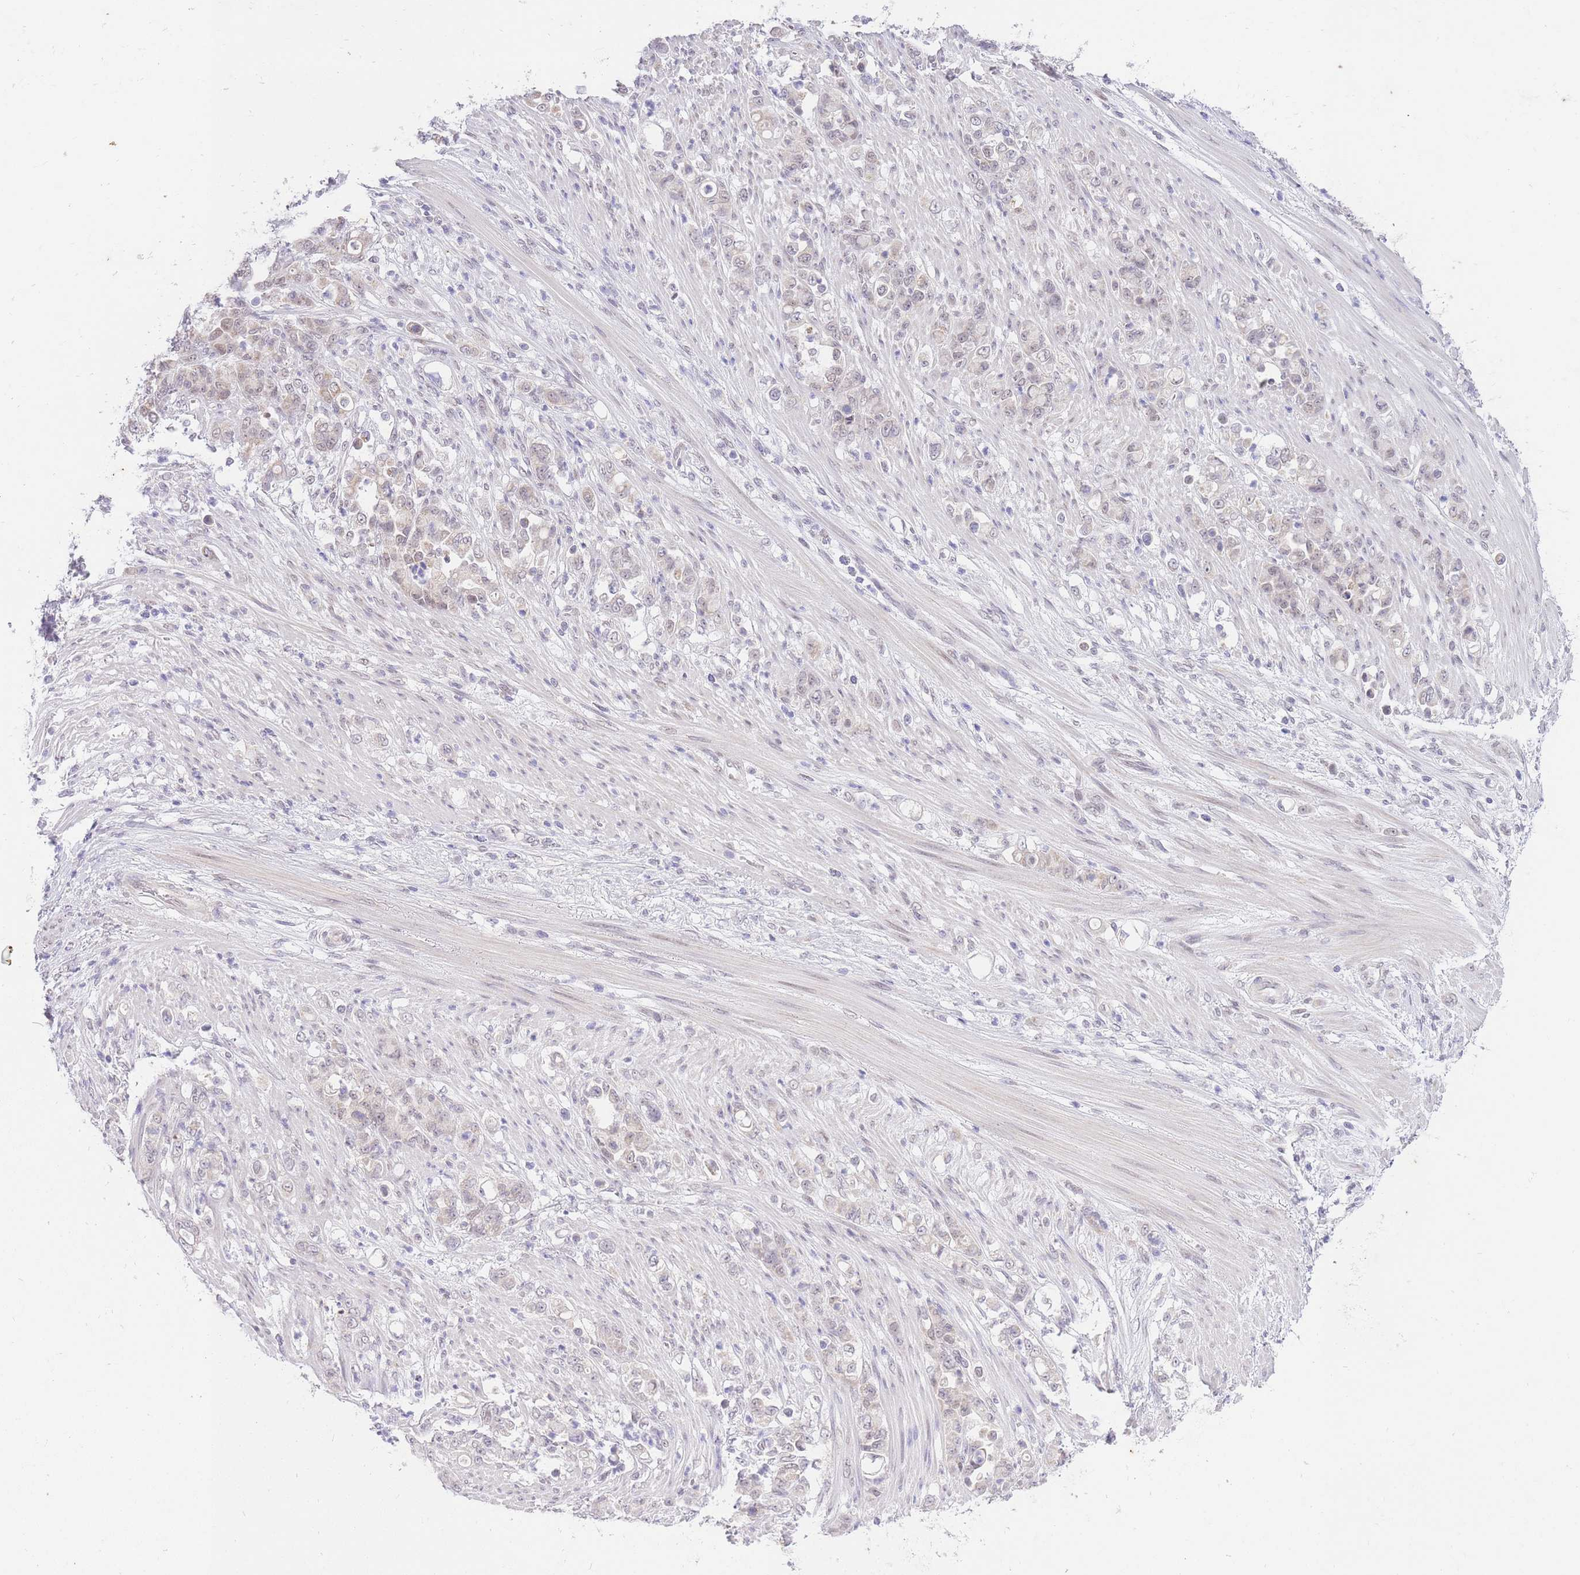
{"staining": {"intensity": "weak", "quantity": "25%-75%", "location": "nuclear"}, "tissue": "stomach cancer", "cell_type": "Tumor cells", "image_type": "cancer", "snomed": [{"axis": "morphology", "description": "Normal tissue, NOS"}, {"axis": "morphology", "description": "Adenocarcinoma, NOS"}, {"axis": "topography", "description": "Stomach"}], "caption": "Immunohistochemical staining of human stomach adenocarcinoma exhibits low levels of weak nuclear protein positivity in approximately 25%-75% of tumor cells. (brown staining indicates protein expression, while blue staining denotes nuclei).", "gene": "UBXN7", "patient": {"sex": "female", "age": 79}}